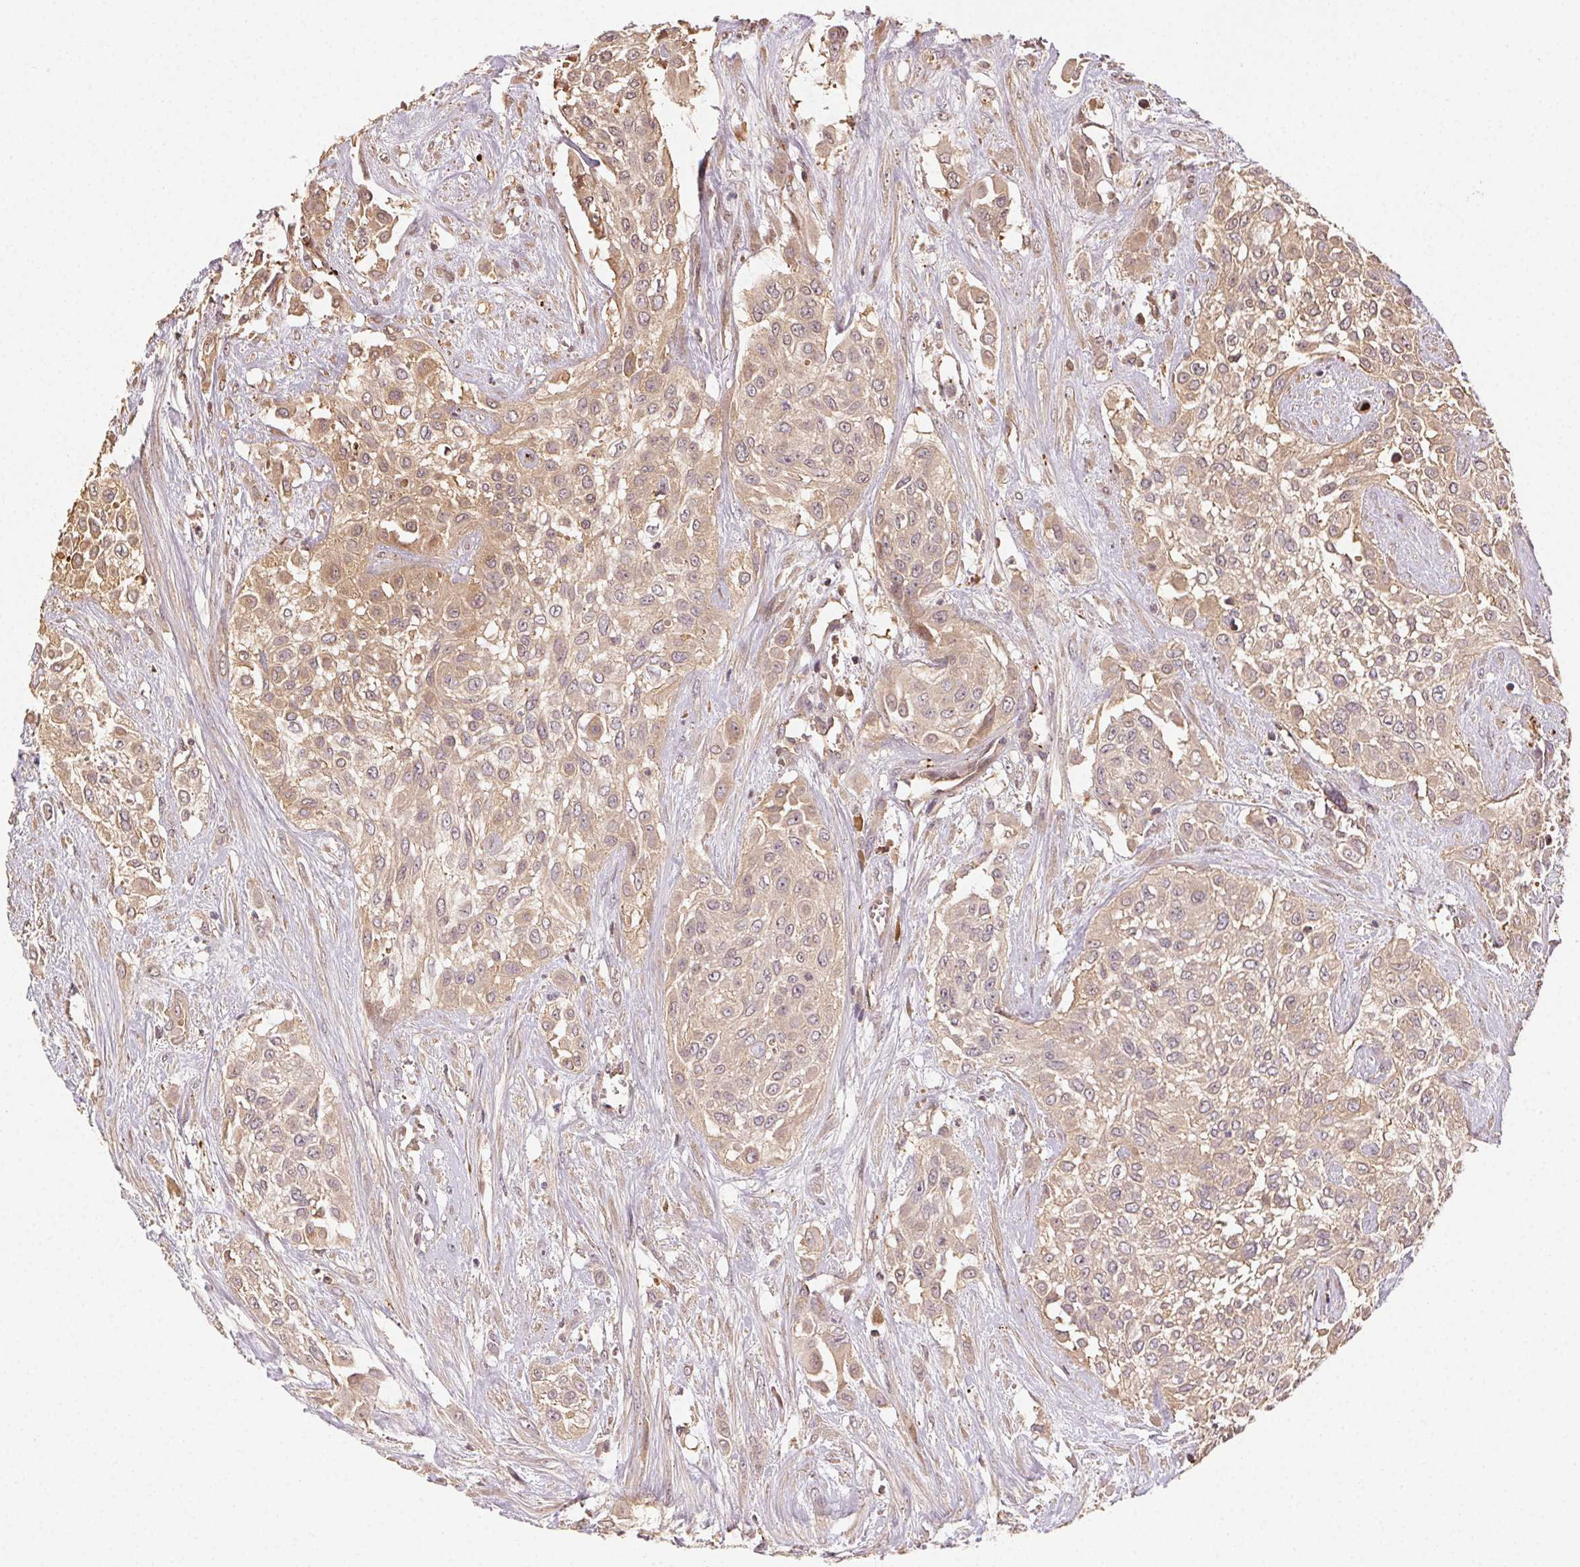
{"staining": {"intensity": "weak", "quantity": ">75%", "location": "cytoplasmic/membranous"}, "tissue": "urothelial cancer", "cell_type": "Tumor cells", "image_type": "cancer", "snomed": [{"axis": "morphology", "description": "Urothelial carcinoma, High grade"}, {"axis": "topography", "description": "Urinary bladder"}], "caption": "High-grade urothelial carcinoma stained with a protein marker reveals weak staining in tumor cells.", "gene": "RALA", "patient": {"sex": "male", "age": 57}}